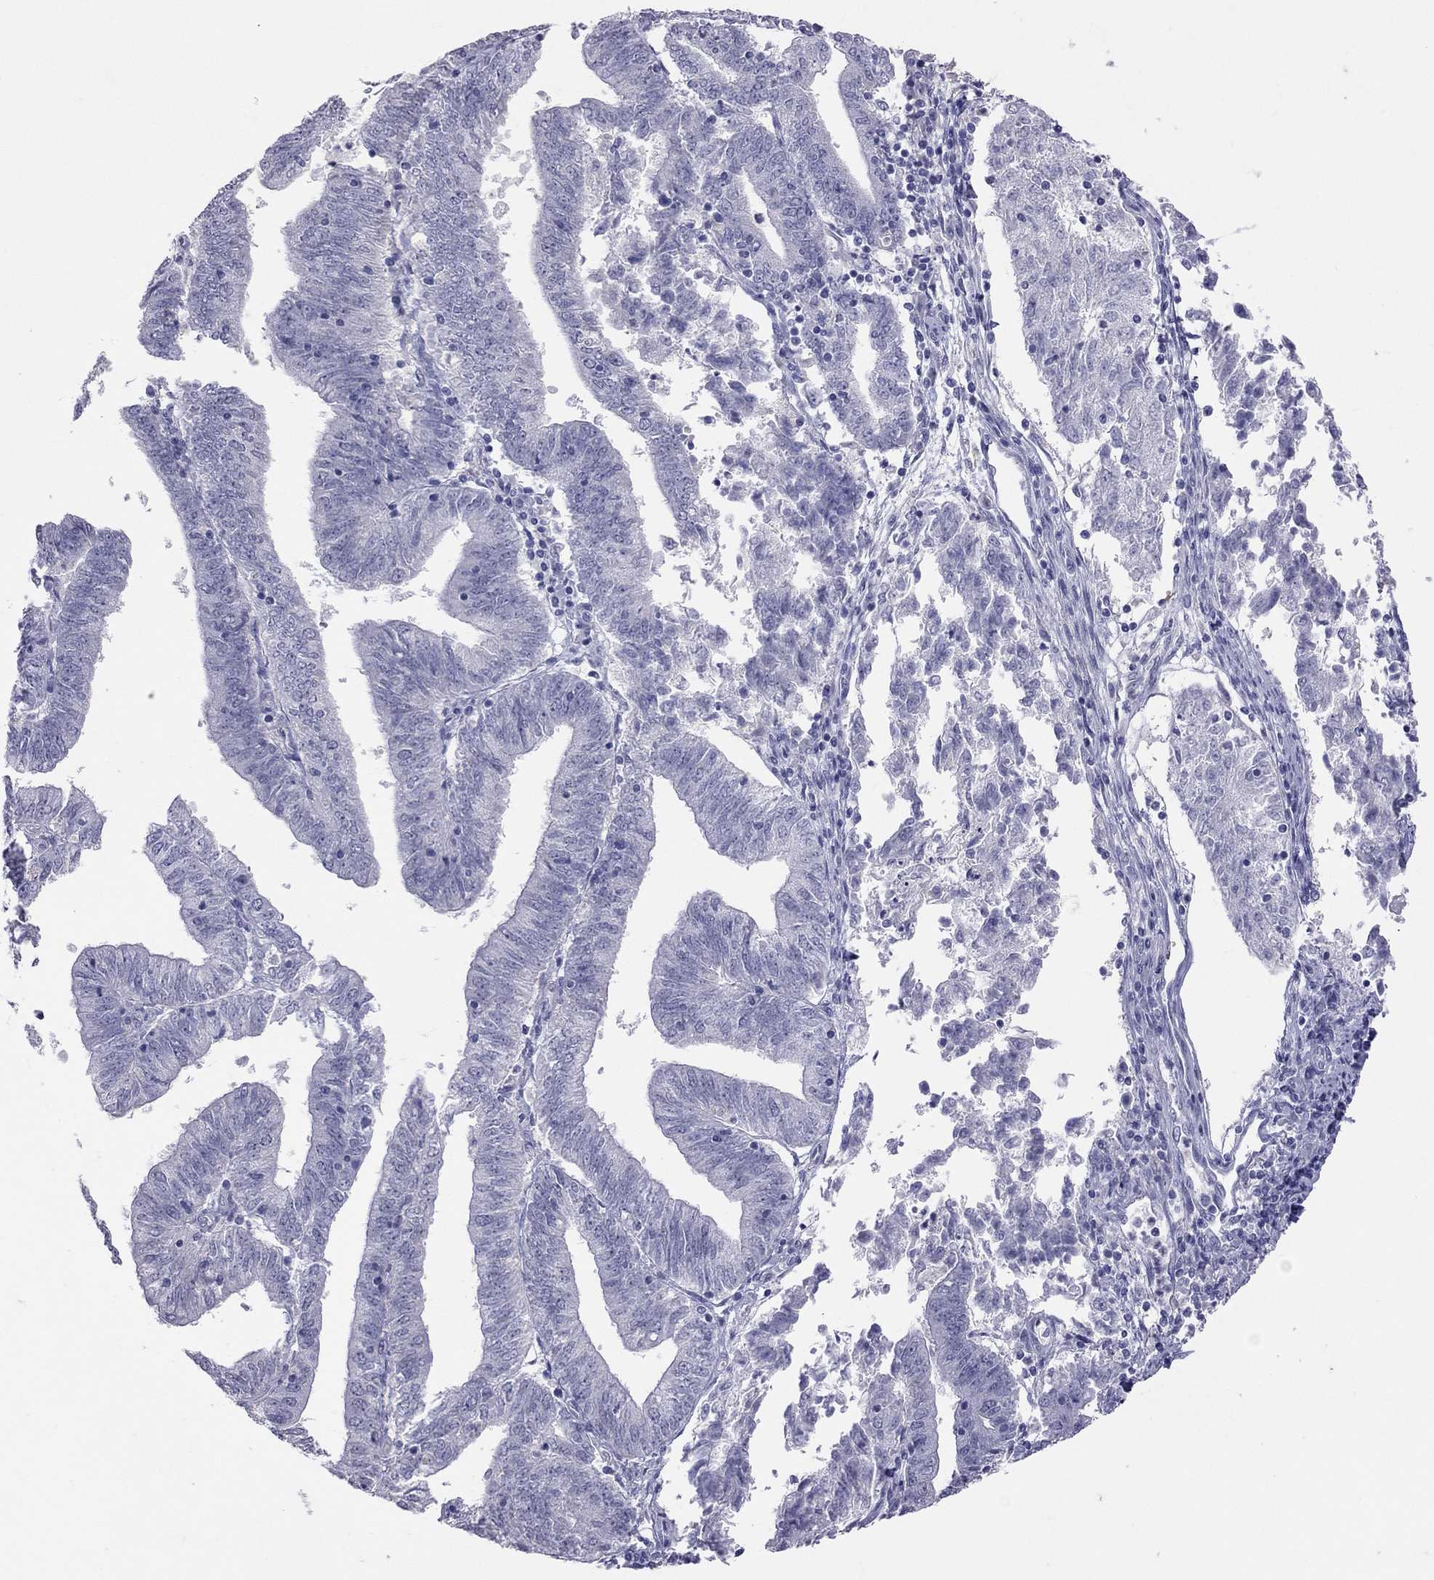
{"staining": {"intensity": "negative", "quantity": "none", "location": "none"}, "tissue": "endometrial cancer", "cell_type": "Tumor cells", "image_type": "cancer", "snomed": [{"axis": "morphology", "description": "Adenocarcinoma, NOS"}, {"axis": "topography", "description": "Endometrium"}], "caption": "Protein analysis of endometrial cancer displays no significant expression in tumor cells. (Brightfield microscopy of DAB IHC at high magnification).", "gene": "SLAMF1", "patient": {"sex": "female", "age": 82}}